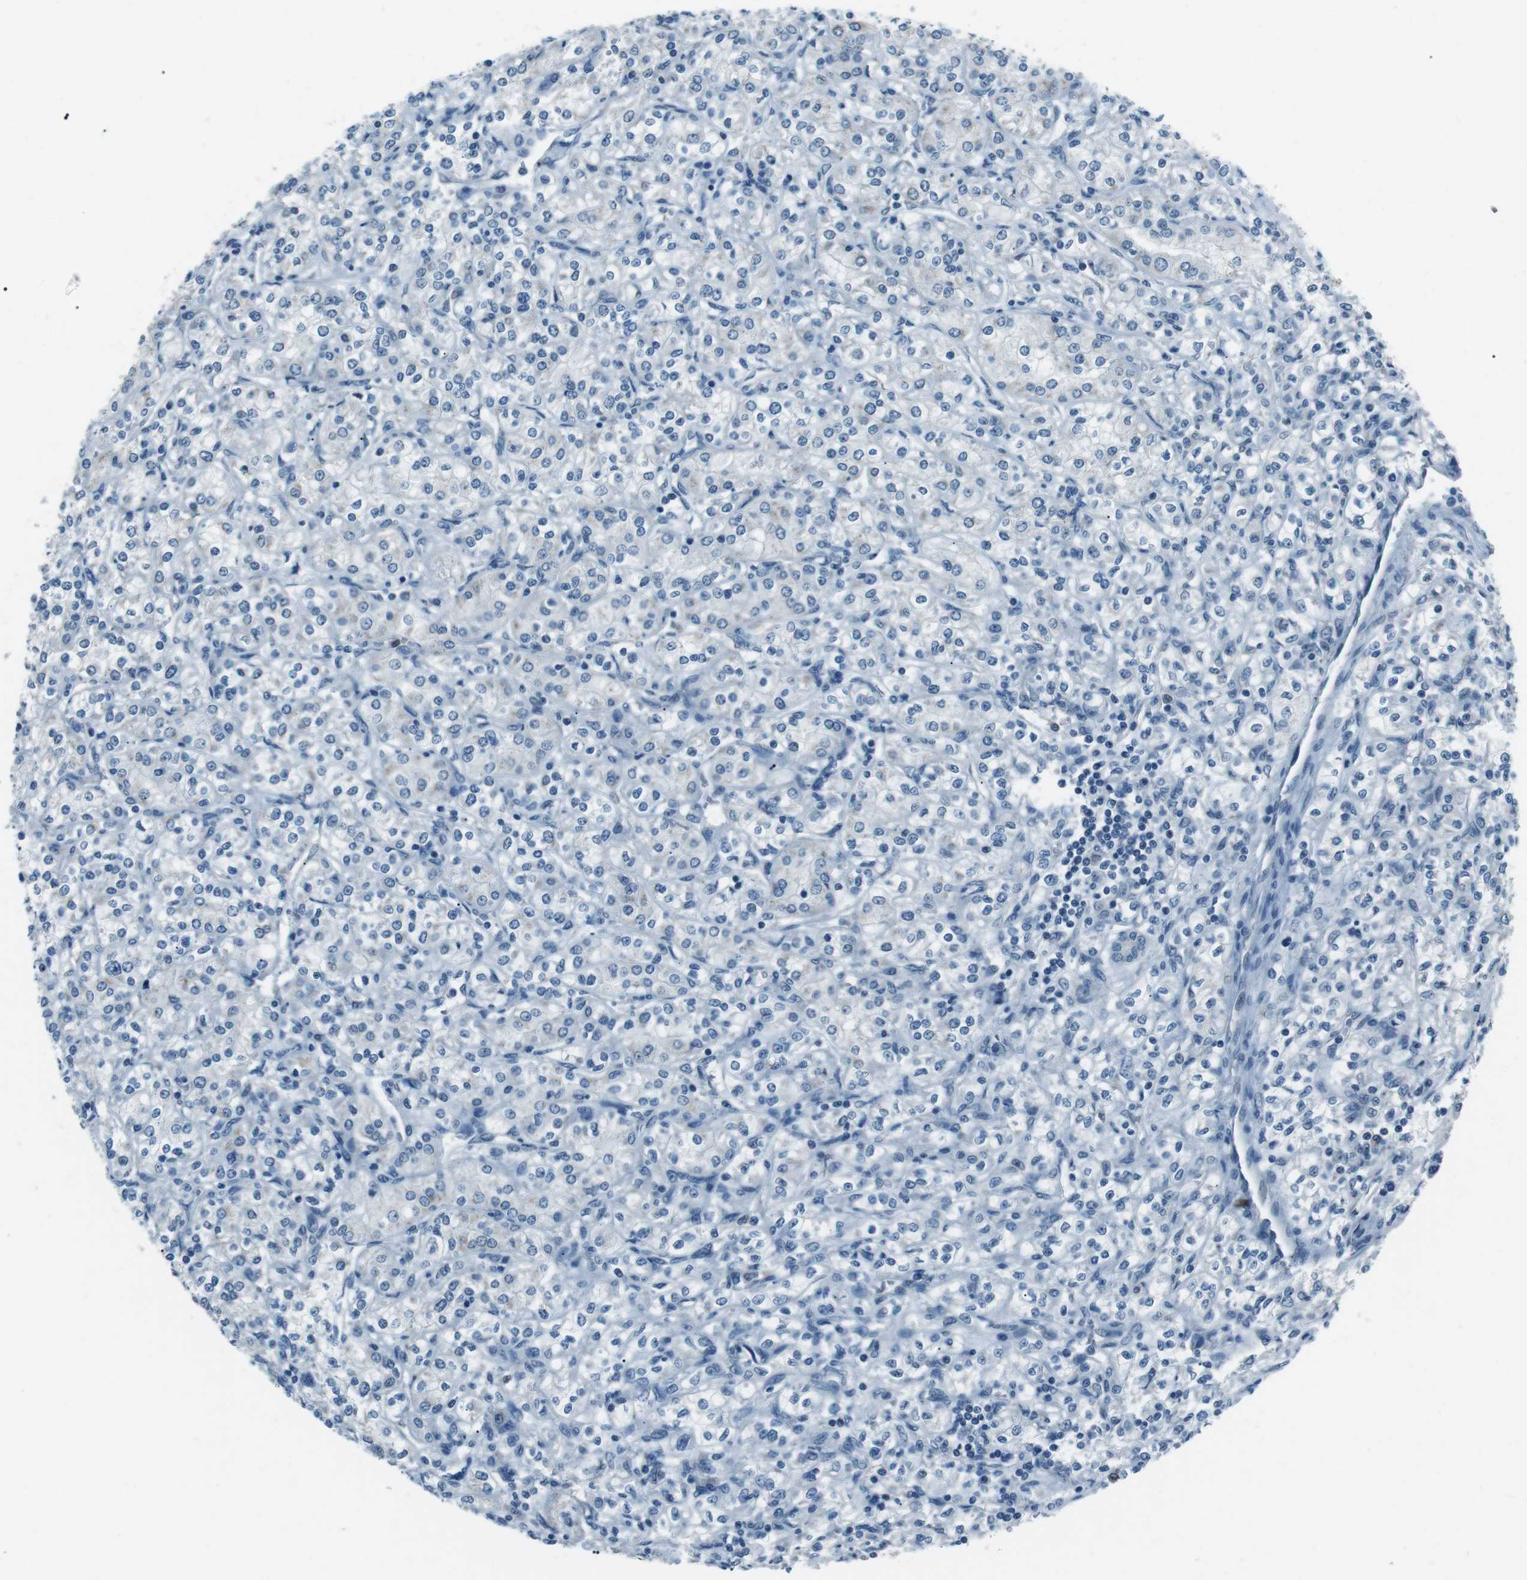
{"staining": {"intensity": "negative", "quantity": "none", "location": "none"}, "tissue": "renal cancer", "cell_type": "Tumor cells", "image_type": "cancer", "snomed": [{"axis": "morphology", "description": "Adenocarcinoma, NOS"}, {"axis": "topography", "description": "Kidney"}], "caption": "Tumor cells are negative for protein expression in human renal adenocarcinoma.", "gene": "SERPINB2", "patient": {"sex": "male", "age": 77}}